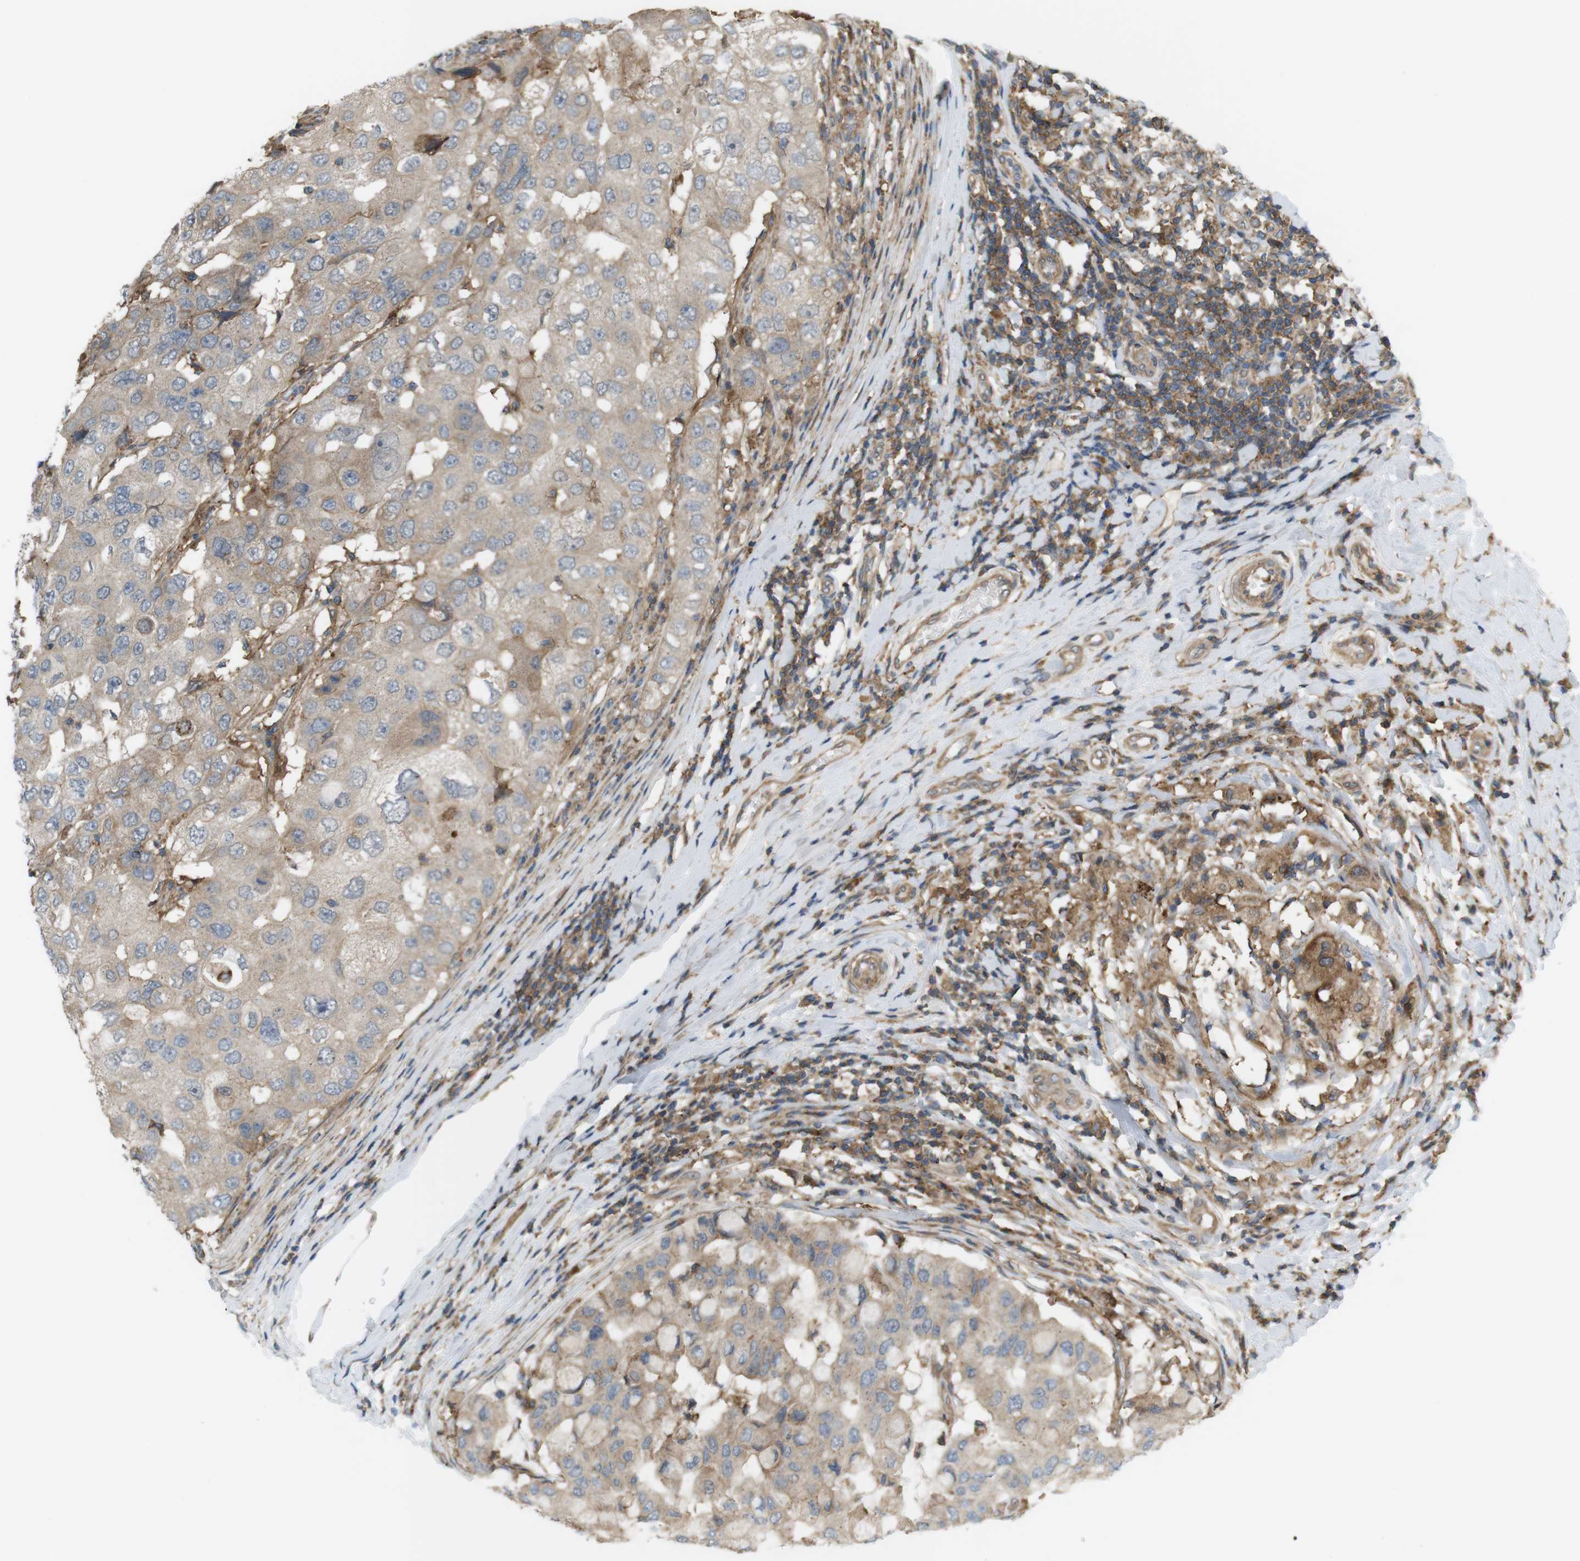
{"staining": {"intensity": "moderate", "quantity": "25%-75%", "location": "cytoplasmic/membranous"}, "tissue": "breast cancer", "cell_type": "Tumor cells", "image_type": "cancer", "snomed": [{"axis": "morphology", "description": "Duct carcinoma"}, {"axis": "topography", "description": "Breast"}], "caption": "A medium amount of moderate cytoplasmic/membranous positivity is seen in about 25%-75% of tumor cells in breast cancer tissue. The staining was performed using DAB (3,3'-diaminobenzidine), with brown indicating positive protein expression. Nuclei are stained blue with hematoxylin.", "gene": "DDAH2", "patient": {"sex": "female", "age": 27}}